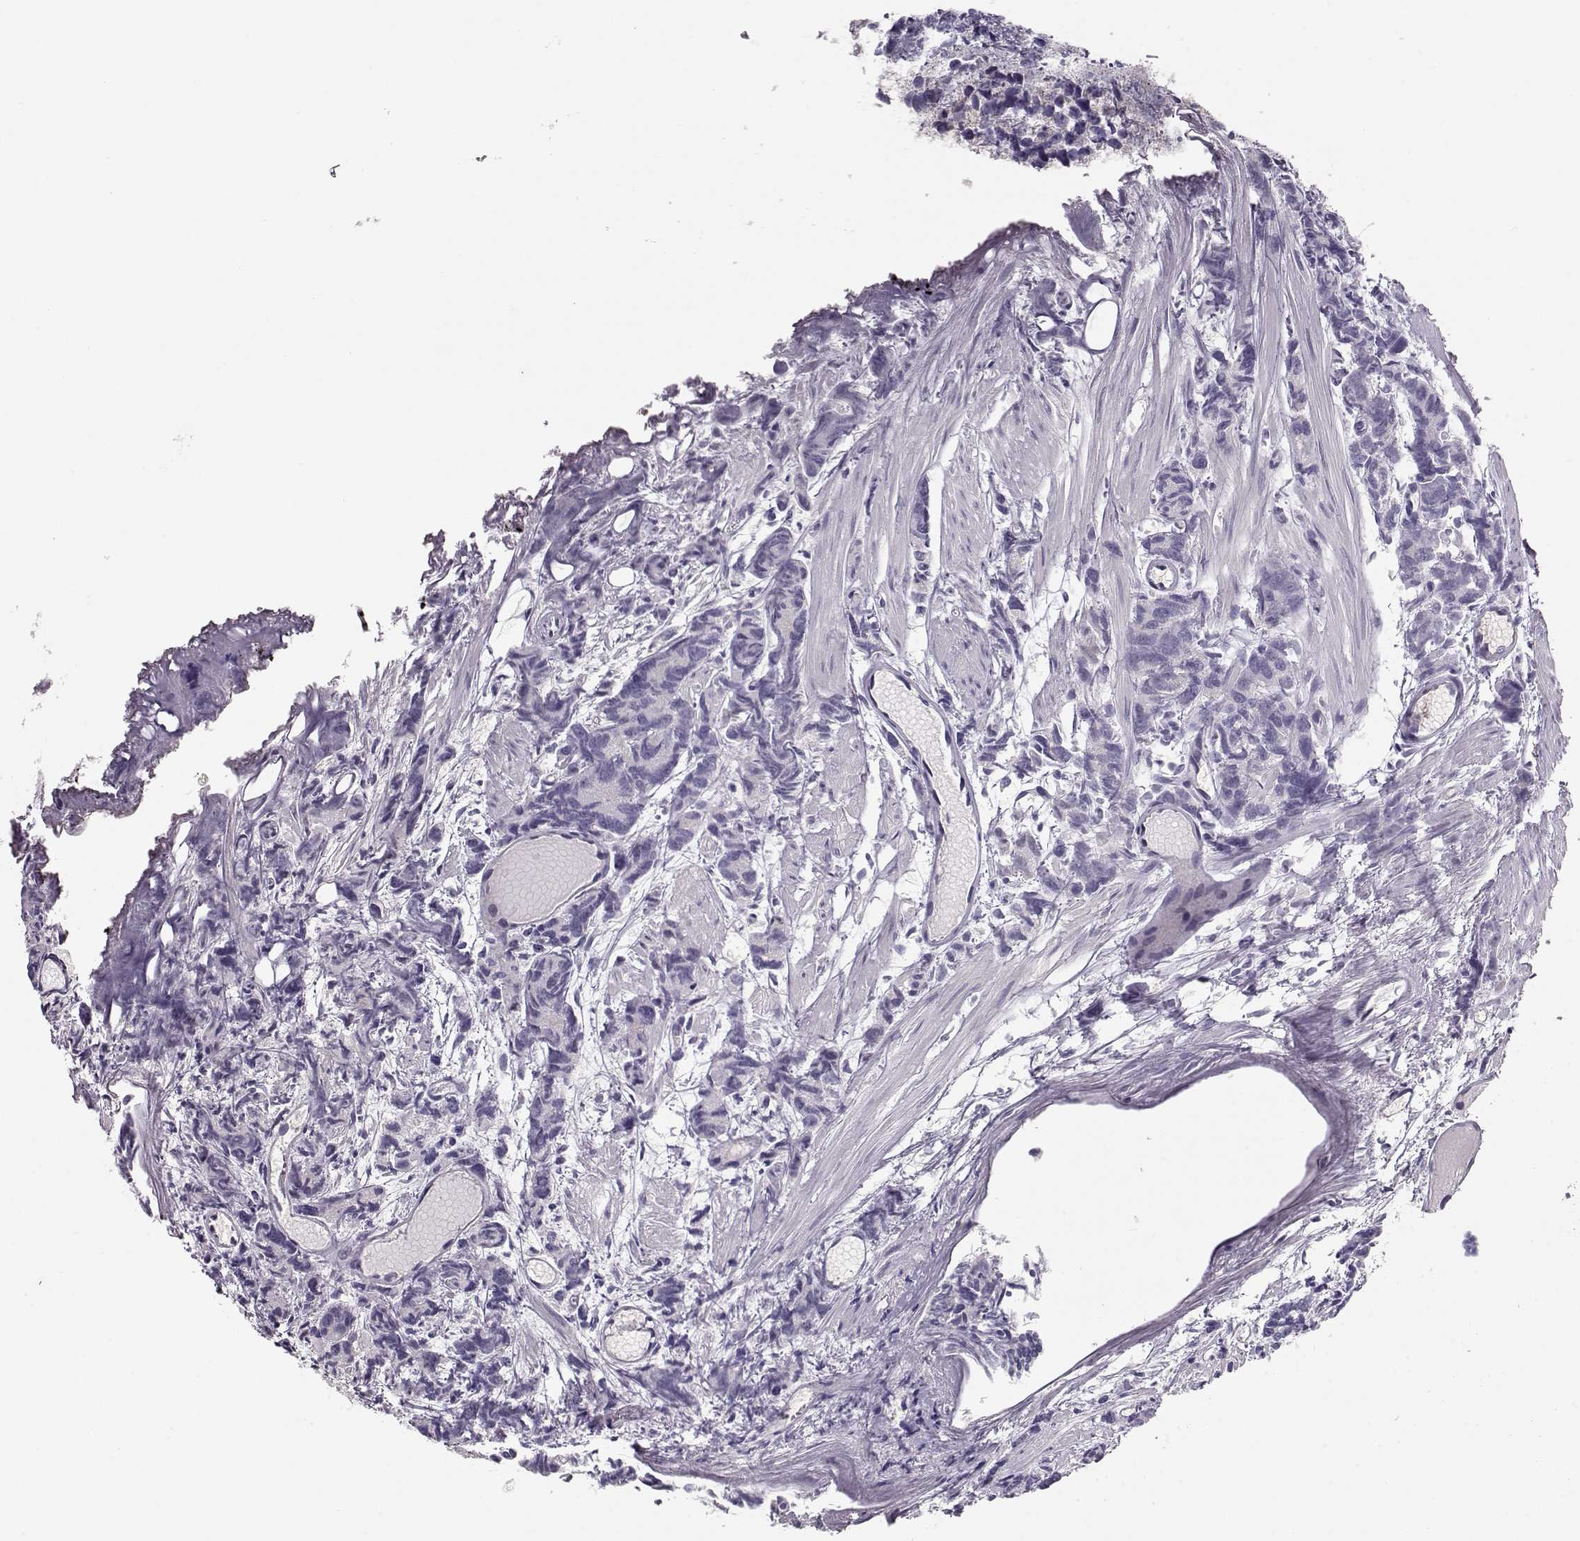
{"staining": {"intensity": "negative", "quantity": "none", "location": "none"}, "tissue": "prostate cancer", "cell_type": "Tumor cells", "image_type": "cancer", "snomed": [{"axis": "morphology", "description": "Adenocarcinoma, High grade"}, {"axis": "topography", "description": "Prostate"}], "caption": "This is an immunohistochemistry photomicrograph of human prostate cancer. There is no staining in tumor cells.", "gene": "TEPP", "patient": {"sex": "male", "age": 77}}